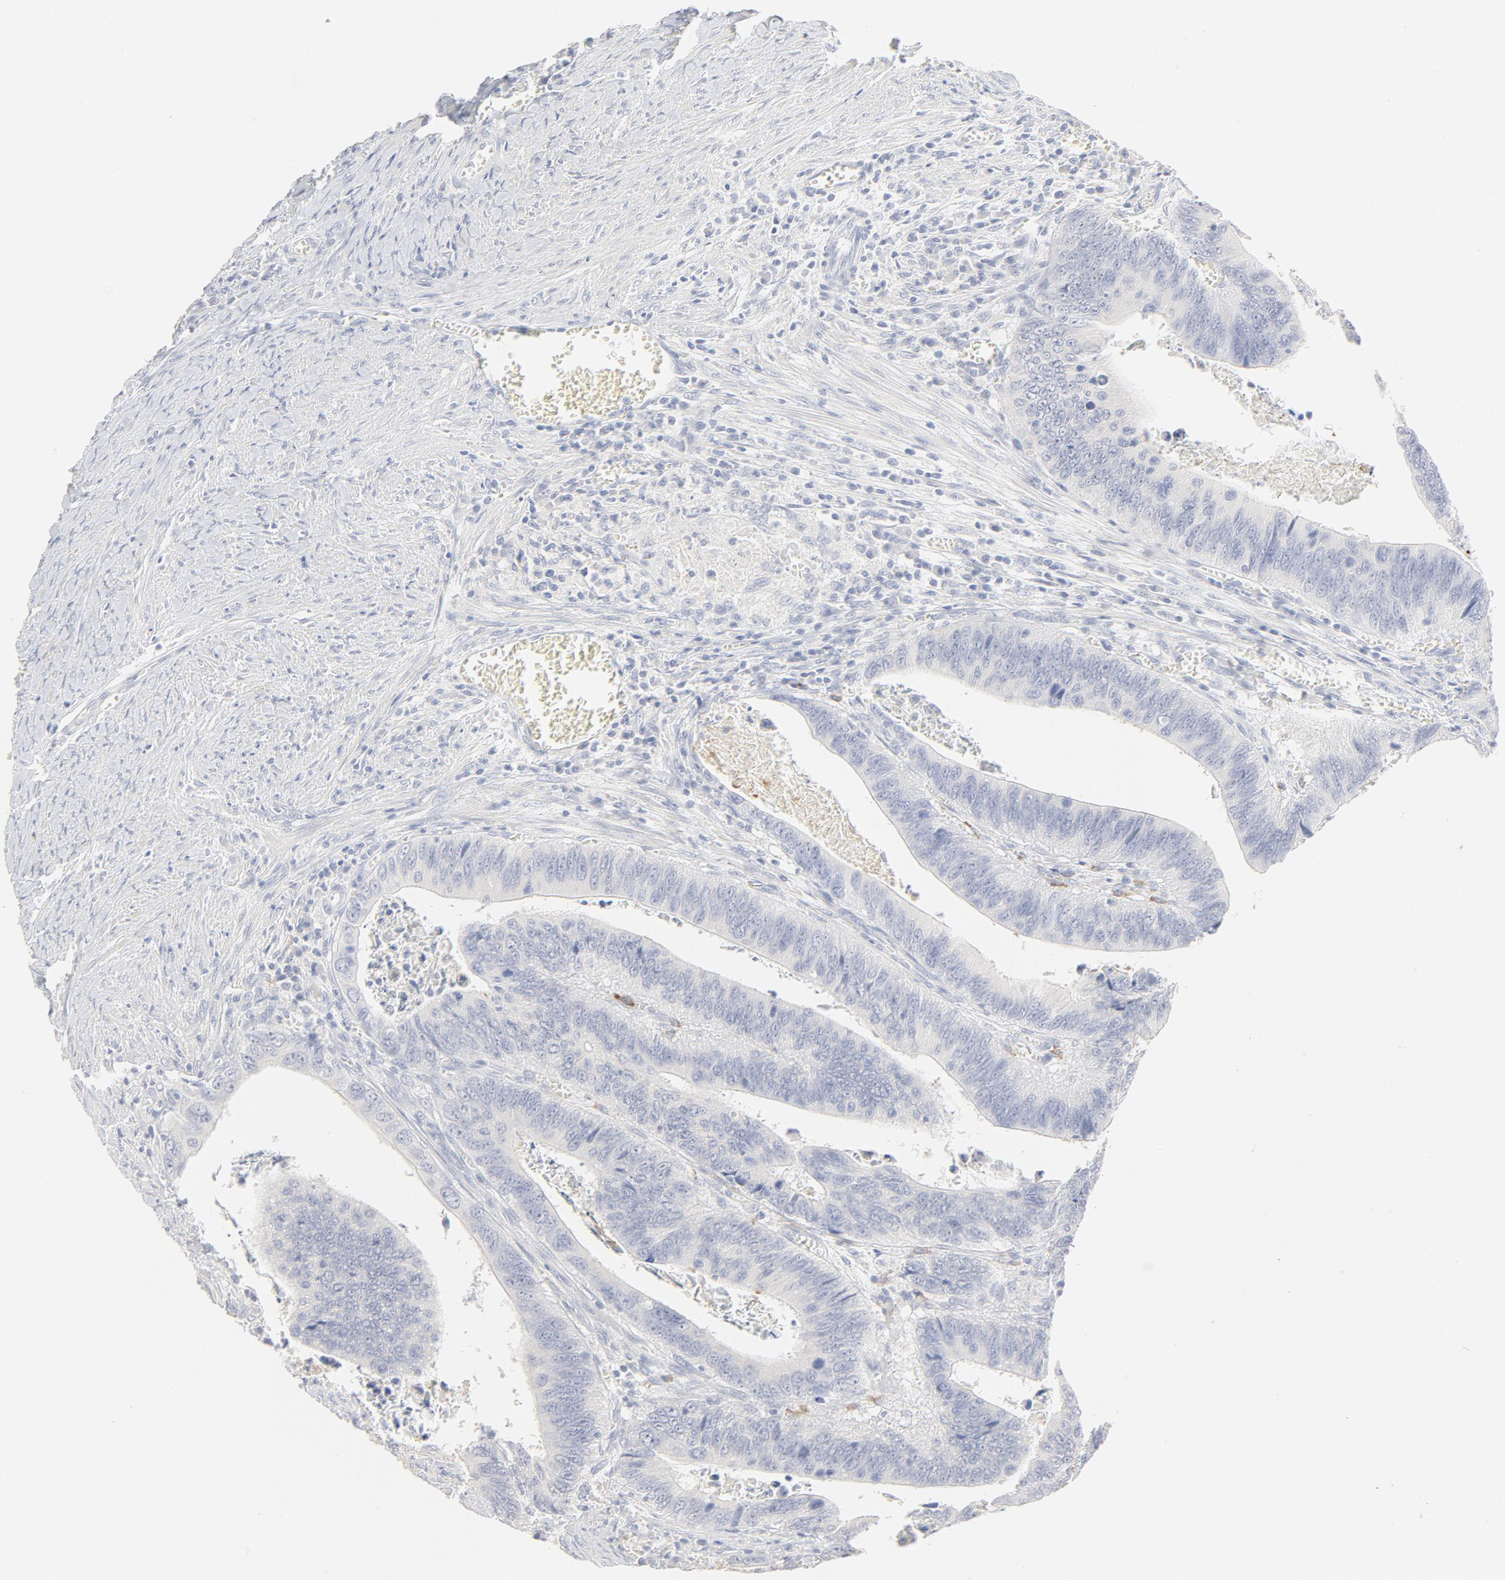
{"staining": {"intensity": "negative", "quantity": "none", "location": "none"}, "tissue": "colorectal cancer", "cell_type": "Tumor cells", "image_type": "cancer", "snomed": [{"axis": "morphology", "description": "Adenocarcinoma, NOS"}, {"axis": "topography", "description": "Colon"}], "caption": "There is no significant expression in tumor cells of colorectal cancer (adenocarcinoma).", "gene": "FCGBP", "patient": {"sex": "male", "age": 72}}